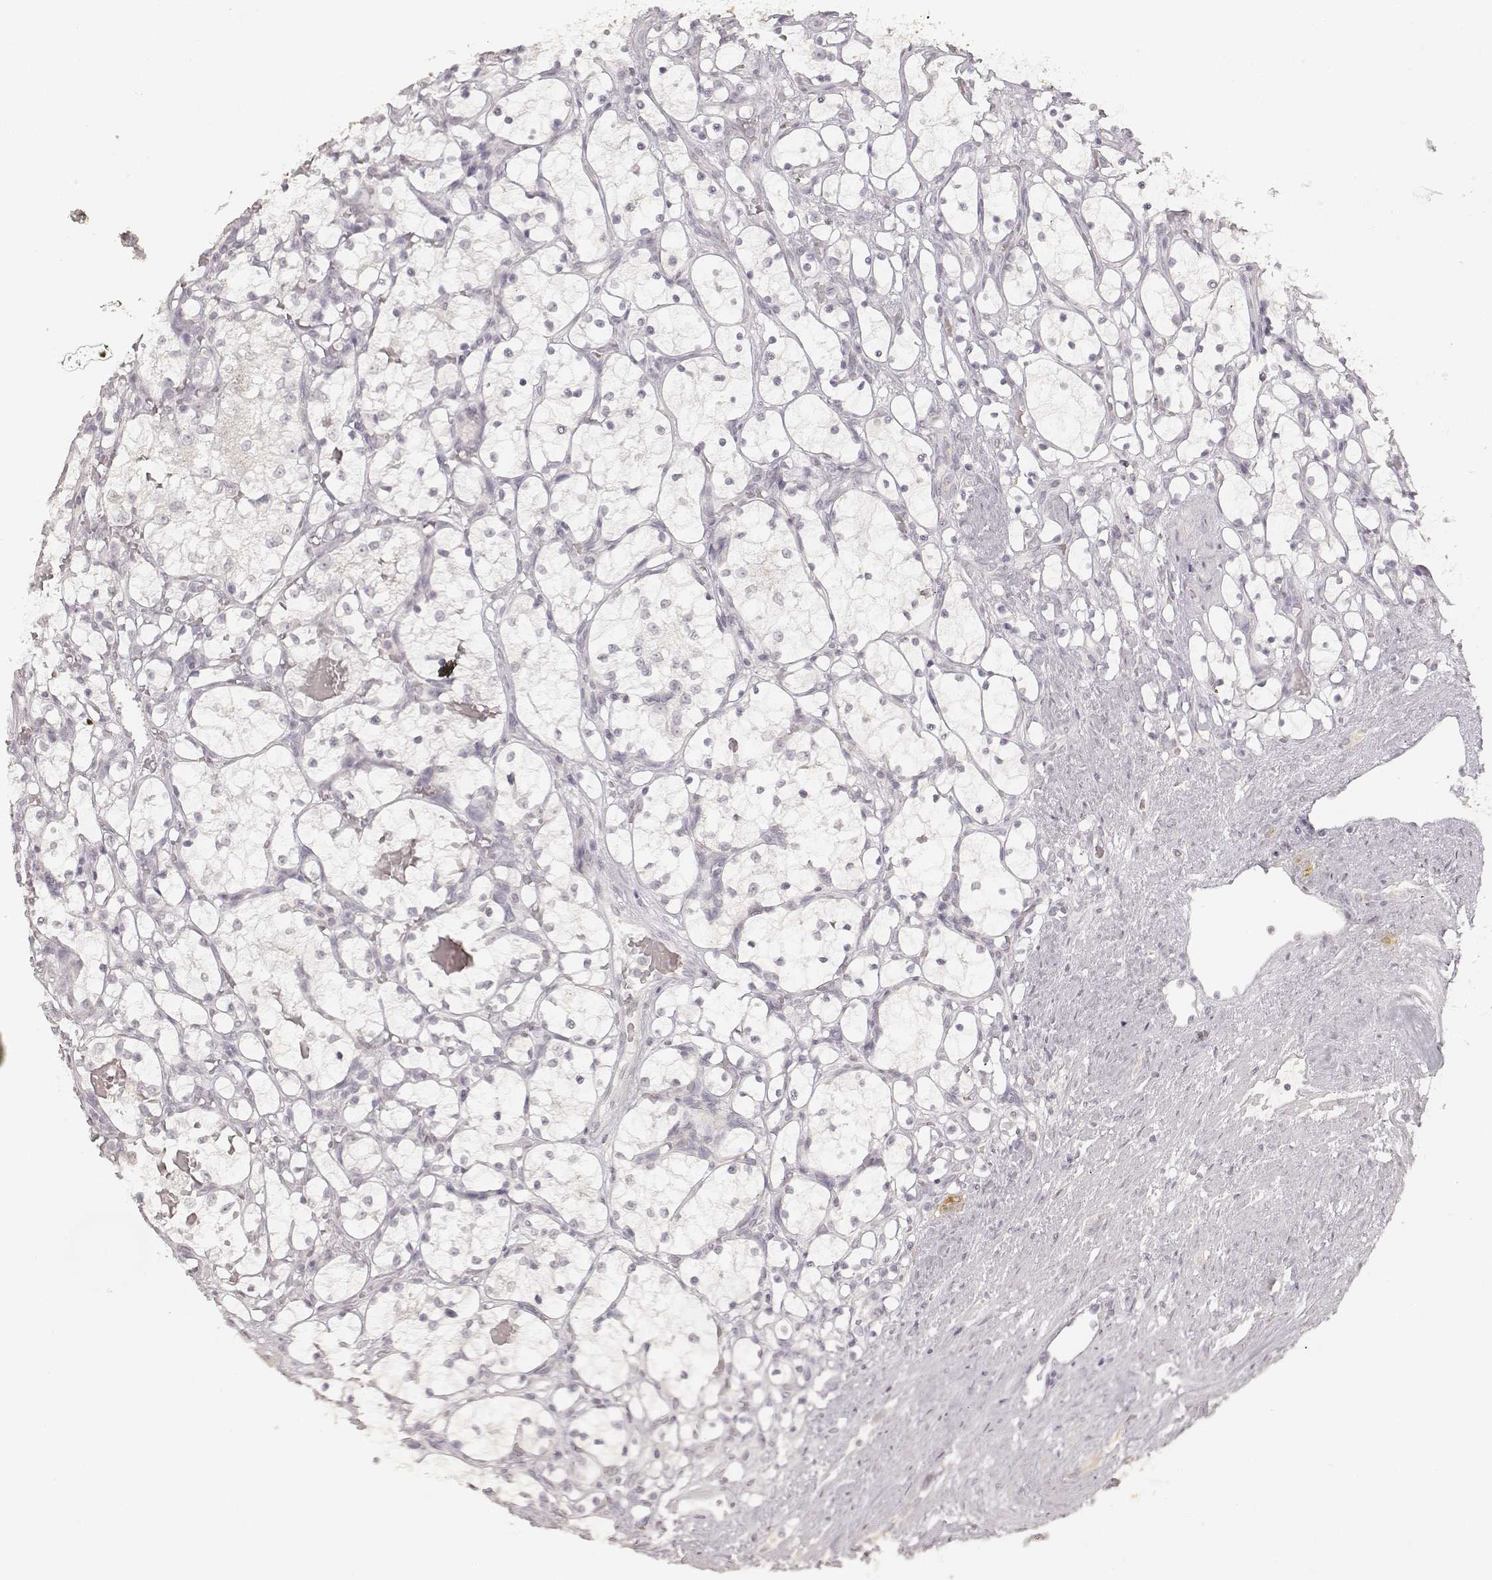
{"staining": {"intensity": "negative", "quantity": "none", "location": "none"}, "tissue": "renal cancer", "cell_type": "Tumor cells", "image_type": "cancer", "snomed": [{"axis": "morphology", "description": "Adenocarcinoma, NOS"}, {"axis": "topography", "description": "Kidney"}], "caption": "Tumor cells are negative for brown protein staining in adenocarcinoma (renal).", "gene": "LAMC2", "patient": {"sex": "female", "age": 69}}